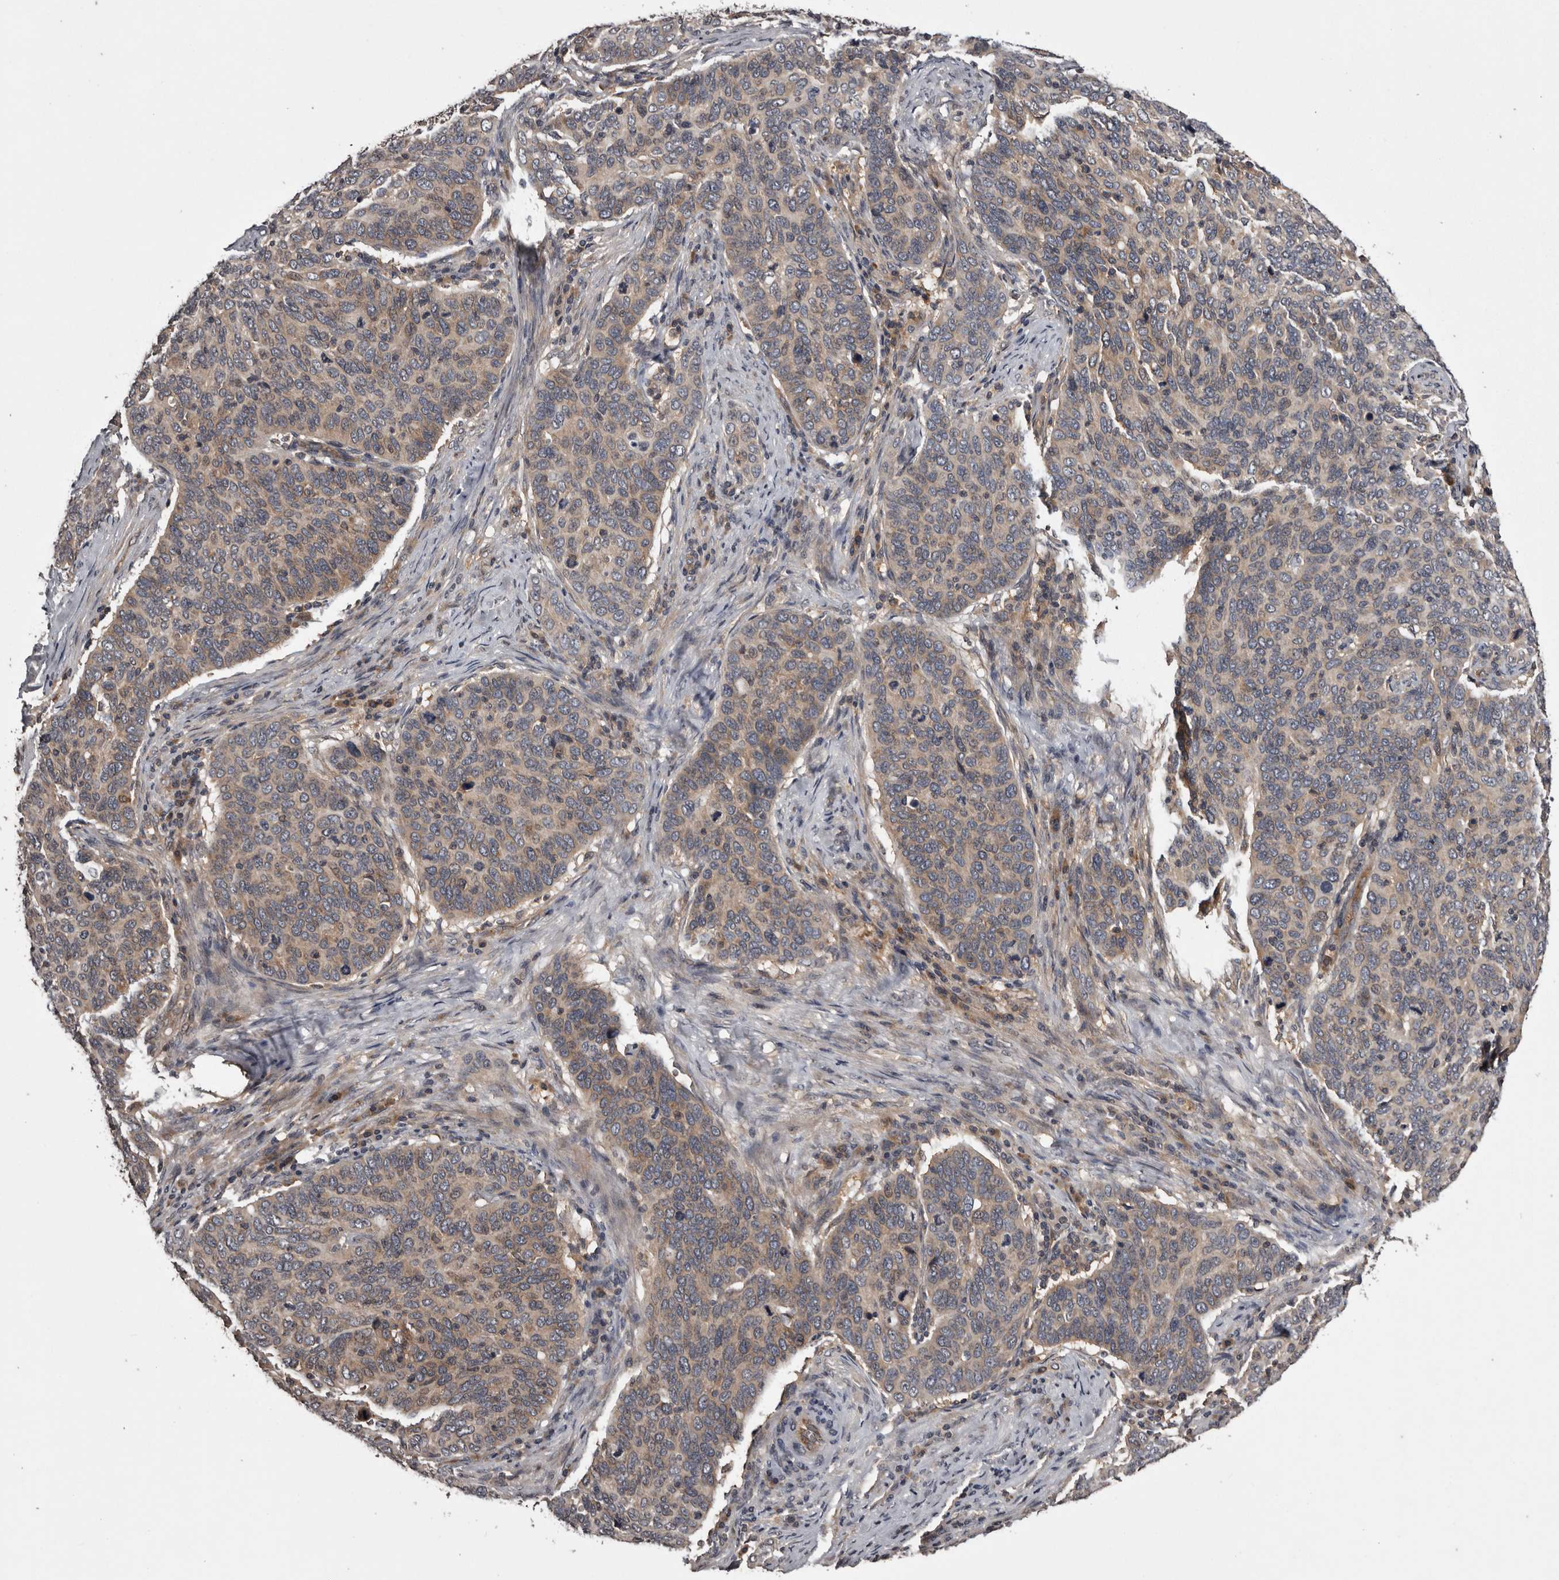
{"staining": {"intensity": "weak", "quantity": ">75%", "location": "cytoplasmic/membranous"}, "tissue": "cervical cancer", "cell_type": "Tumor cells", "image_type": "cancer", "snomed": [{"axis": "morphology", "description": "Squamous cell carcinoma, NOS"}, {"axis": "topography", "description": "Cervix"}], "caption": "An immunohistochemistry photomicrograph of tumor tissue is shown. Protein staining in brown shows weak cytoplasmic/membranous positivity in cervical squamous cell carcinoma within tumor cells.", "gene": "DARS1", "patient": {"sex": "female", "age": 60}}